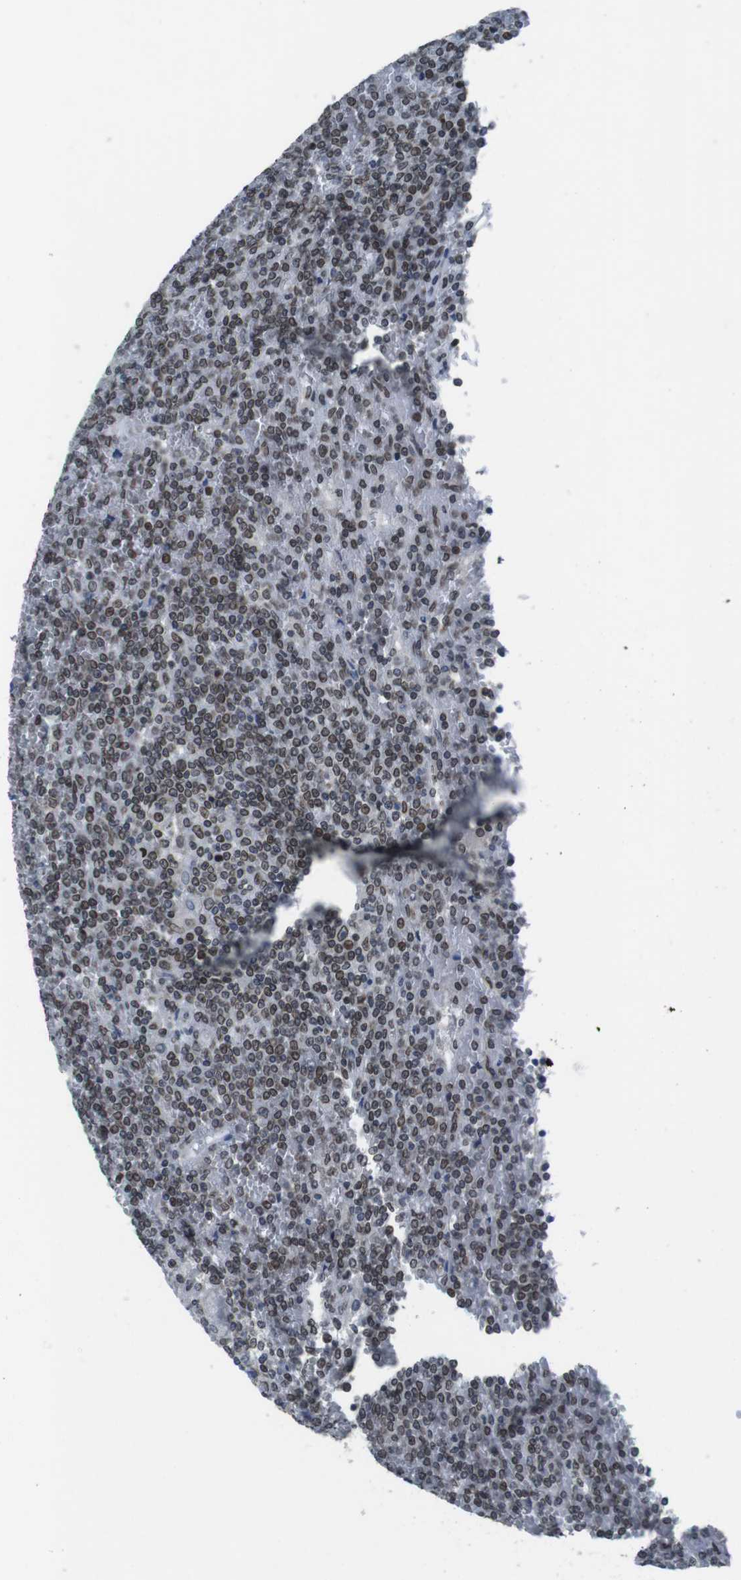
{"staining": {"intensity": "moderate", "quantity": ">75%", "location": "cytoplasmic/membranous,nuclear"}, "tissue": "lymphoma", "cell_type": "Tumor cells", "image_type": "cancer", "snomed": [{"axis": "morphology", "description": "Malignant lymphoma, non-Hodgkin's type, Low grade"}, {"axis": "topography", "description": "Spleen"}], "caption": "A histopathology image showing moderate cytoplasmic/membranous and nuclear staining in about >75% of tumor cells in low-grade malignant lymphoma, non-Hodgkin's type, as visualized by brown immunohistochemical staining.", "gene": "MAD1L1", "patient": {"sex": "female", "age": 19}}